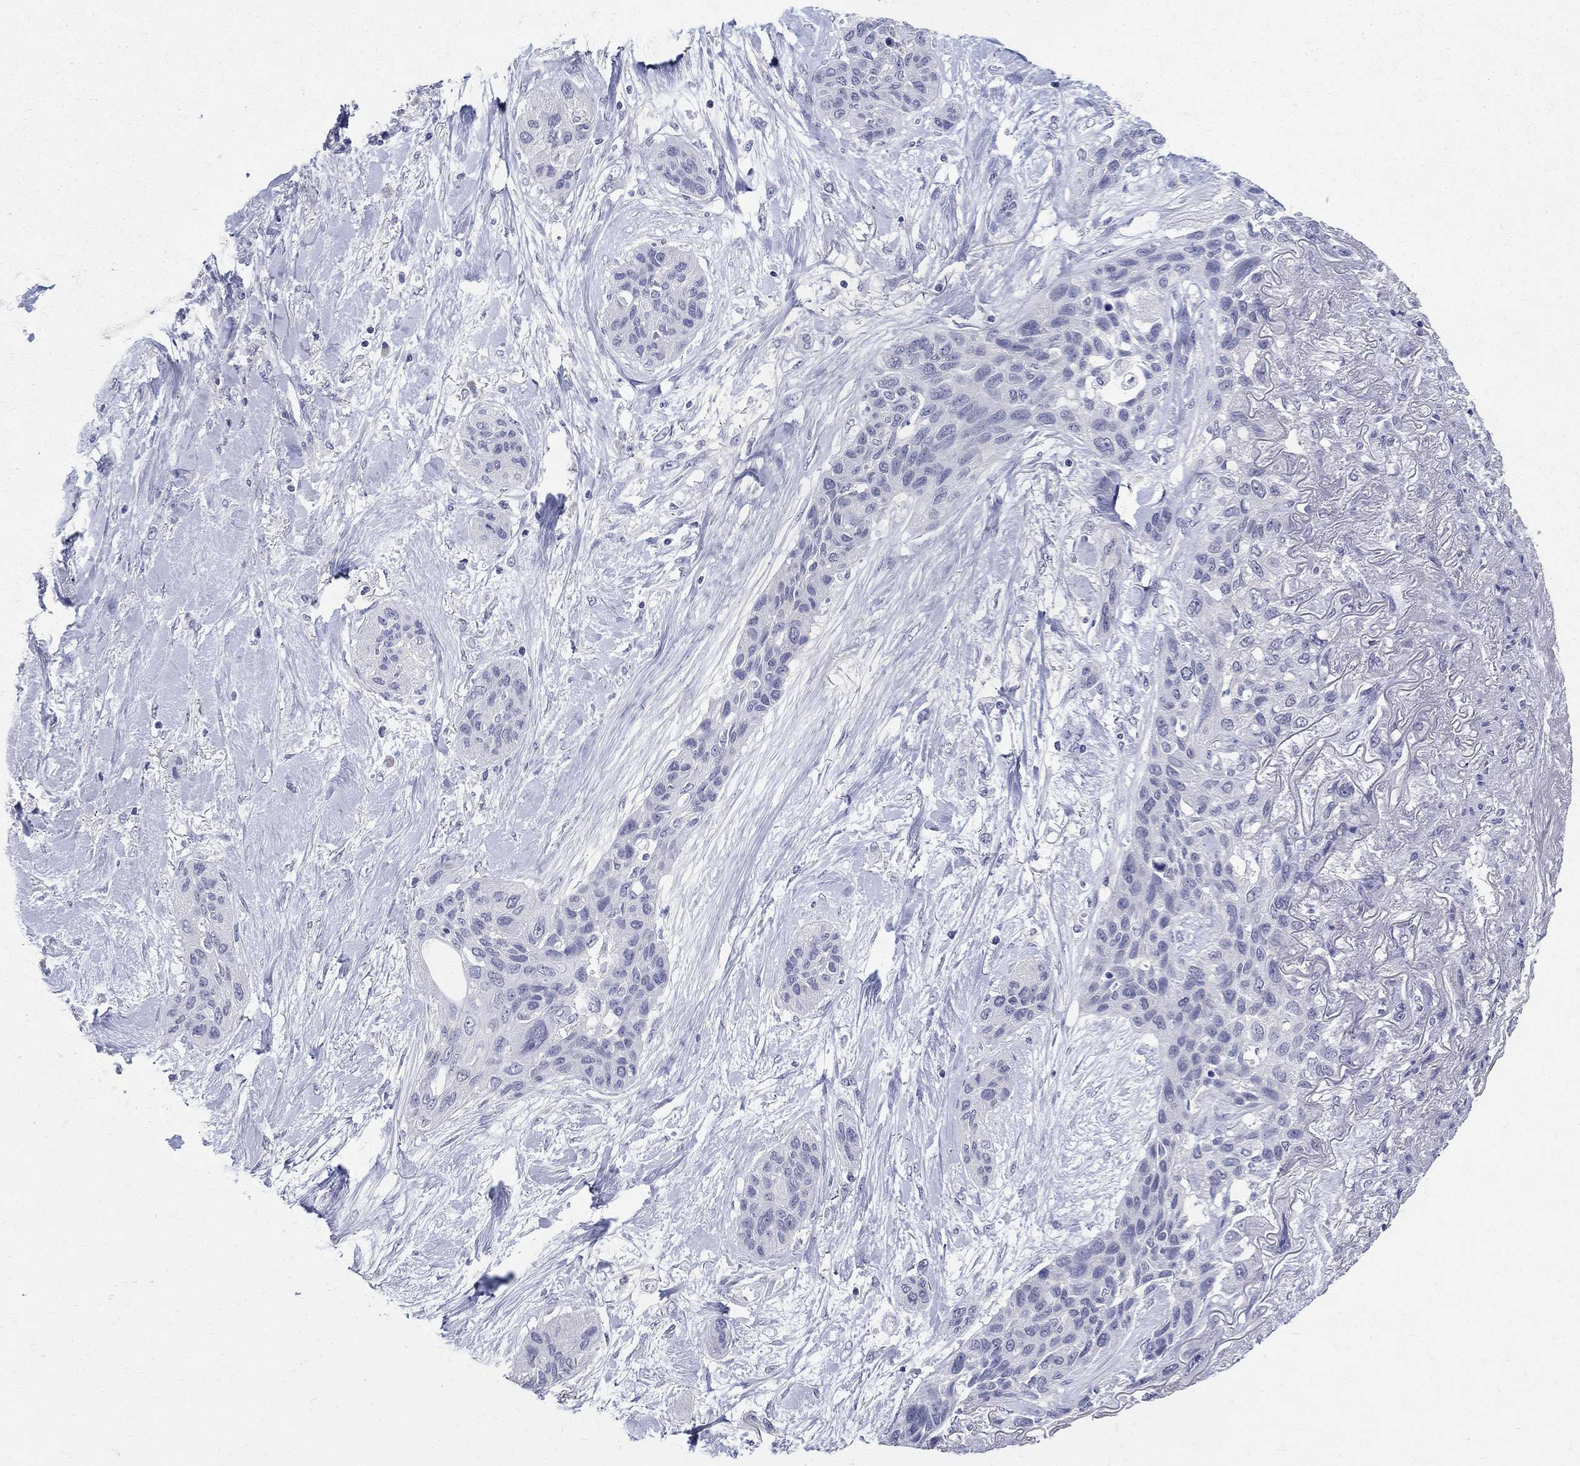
{"staining": {"intensity": "negative", "quantity": "none", "location": "none"}, "tissue": "lung cancer", "cell_type": "Tumor cells", "image_type": "cancer", "snomed": [{"axis": "morphology", "description": "Squamous cell carcinoma, NOS"}, {"axis": "topography", "description": "Lung"}], "caption": "IHC histopathology image of neoplastic tissue: human lung cancer (squamous cell carcinoma) stained with DAB displays no significant protein positivity in tumor cells.", "gene": "SOX2", "patient": {"sex": "female", "age": 70}}